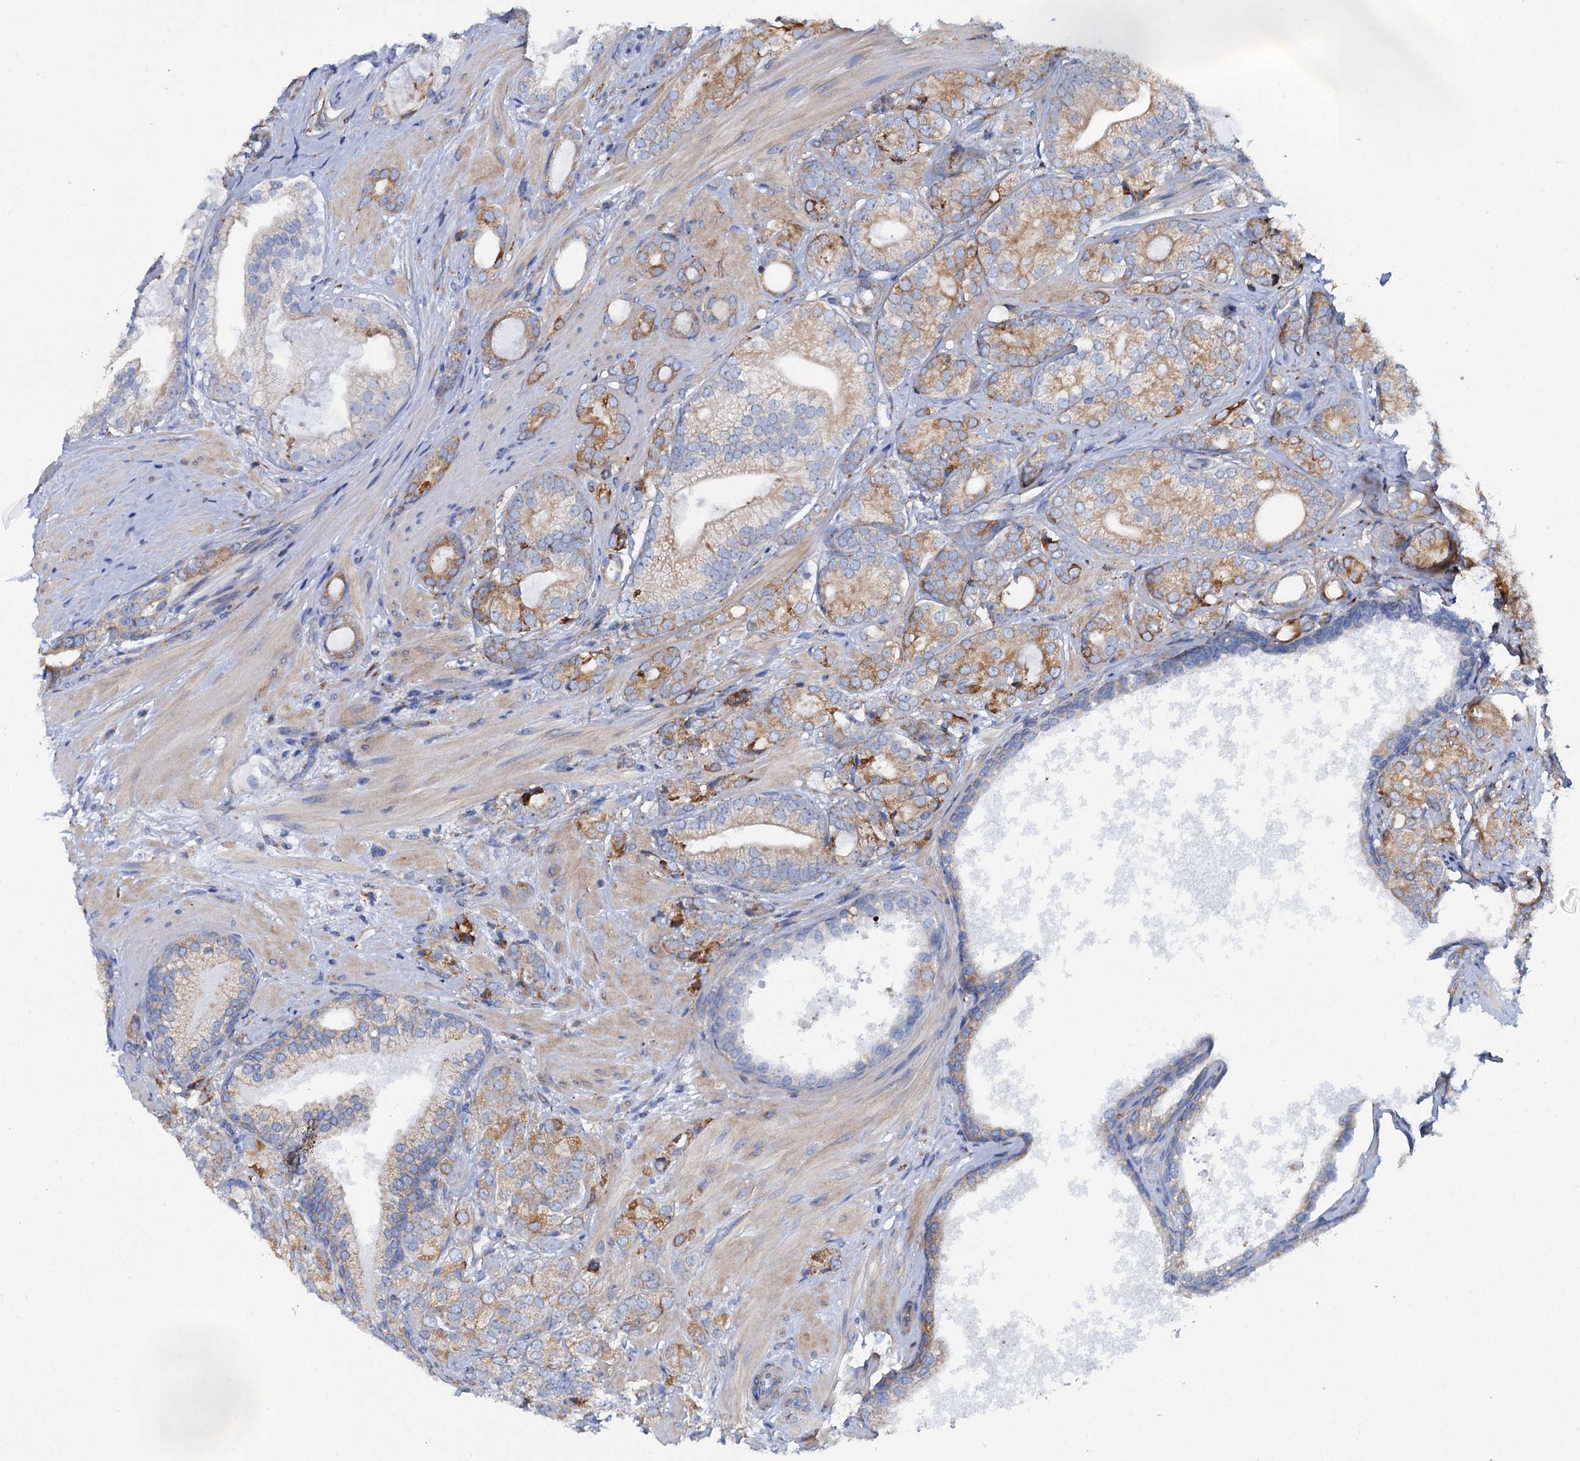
{"staining": {"intensity": "moderate", "quantity": "25%-75%", "location": "cytoplasmic/membranous"}, "tissue": "prostate cancer", "cell_type": "Tumor cells", "image_type": "cancer", "snomed": [{"axis": "morphology", "description": "Adenocarcinoma, High grade"}, {"axis": "topography", "description": "Prostate"}], "caption": "A brown stain labels moderate cytoplasmic/membranous positivity of a protein in prostate high-grade adenocarcinoma tumor cells.", "gene": "SHE", "patient": {"sex": "male", "age": 60}}